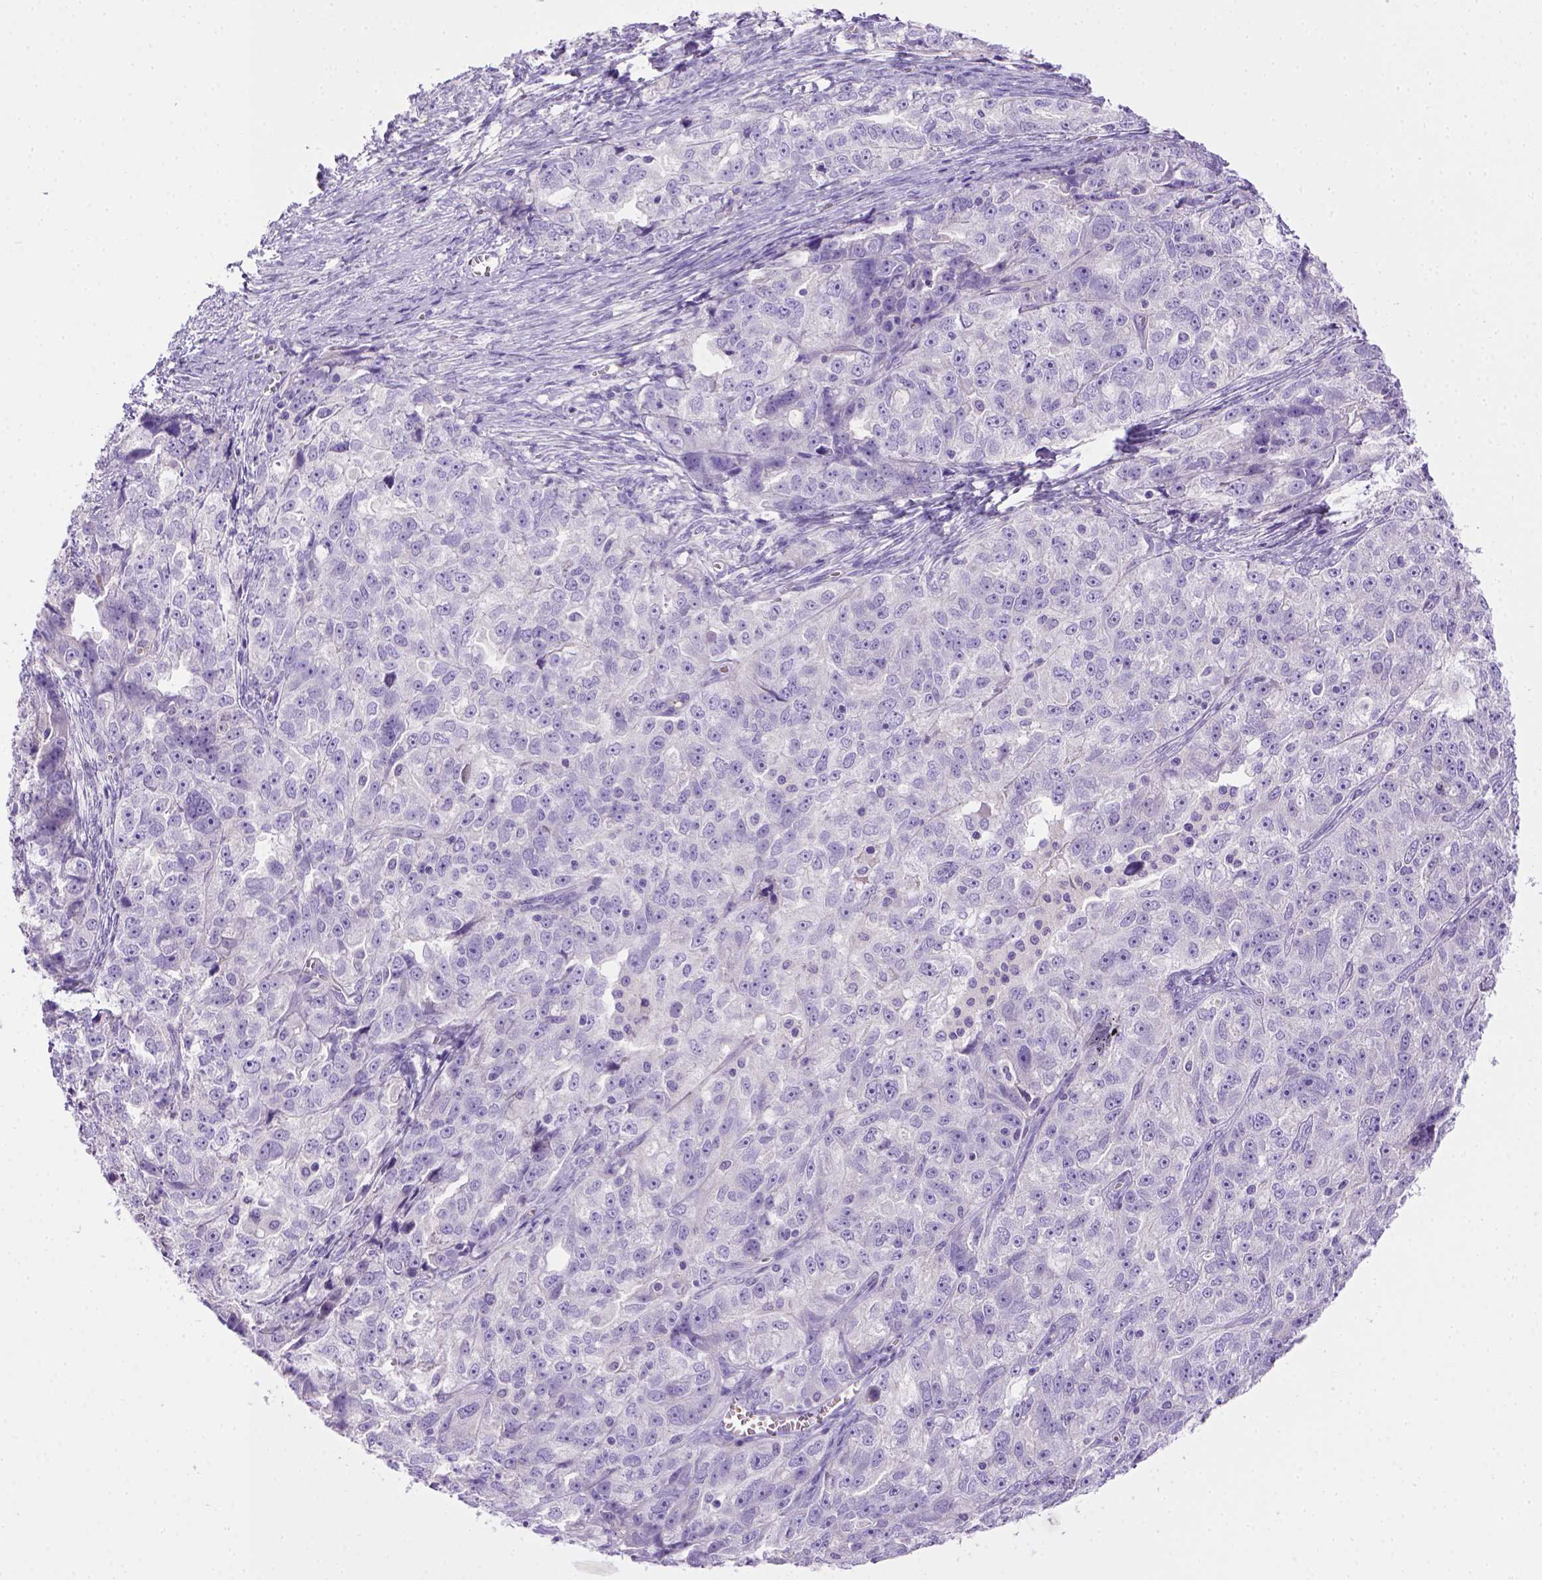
{"staining": {"intensity": "negative", "quantity": "none", "location": "none"}, "tissue": "ovarian cancer", "cell_type": "Tumor cells", "image_type": "cancer", "snomed": [{"axis": "morphology", "description": "Cystadenocarcinoma, serous, NOS"}, {"axis": "topography", "description": "Ovary"}], "caption": "DAB immunohistochemical staining of serous cystadenocarcinoma (ovarian) displays no significant expression in tumor cells. Nuclei are stained in blue.", "gene": "BAAT", "patient": {"sex": "female", "age": 51}}